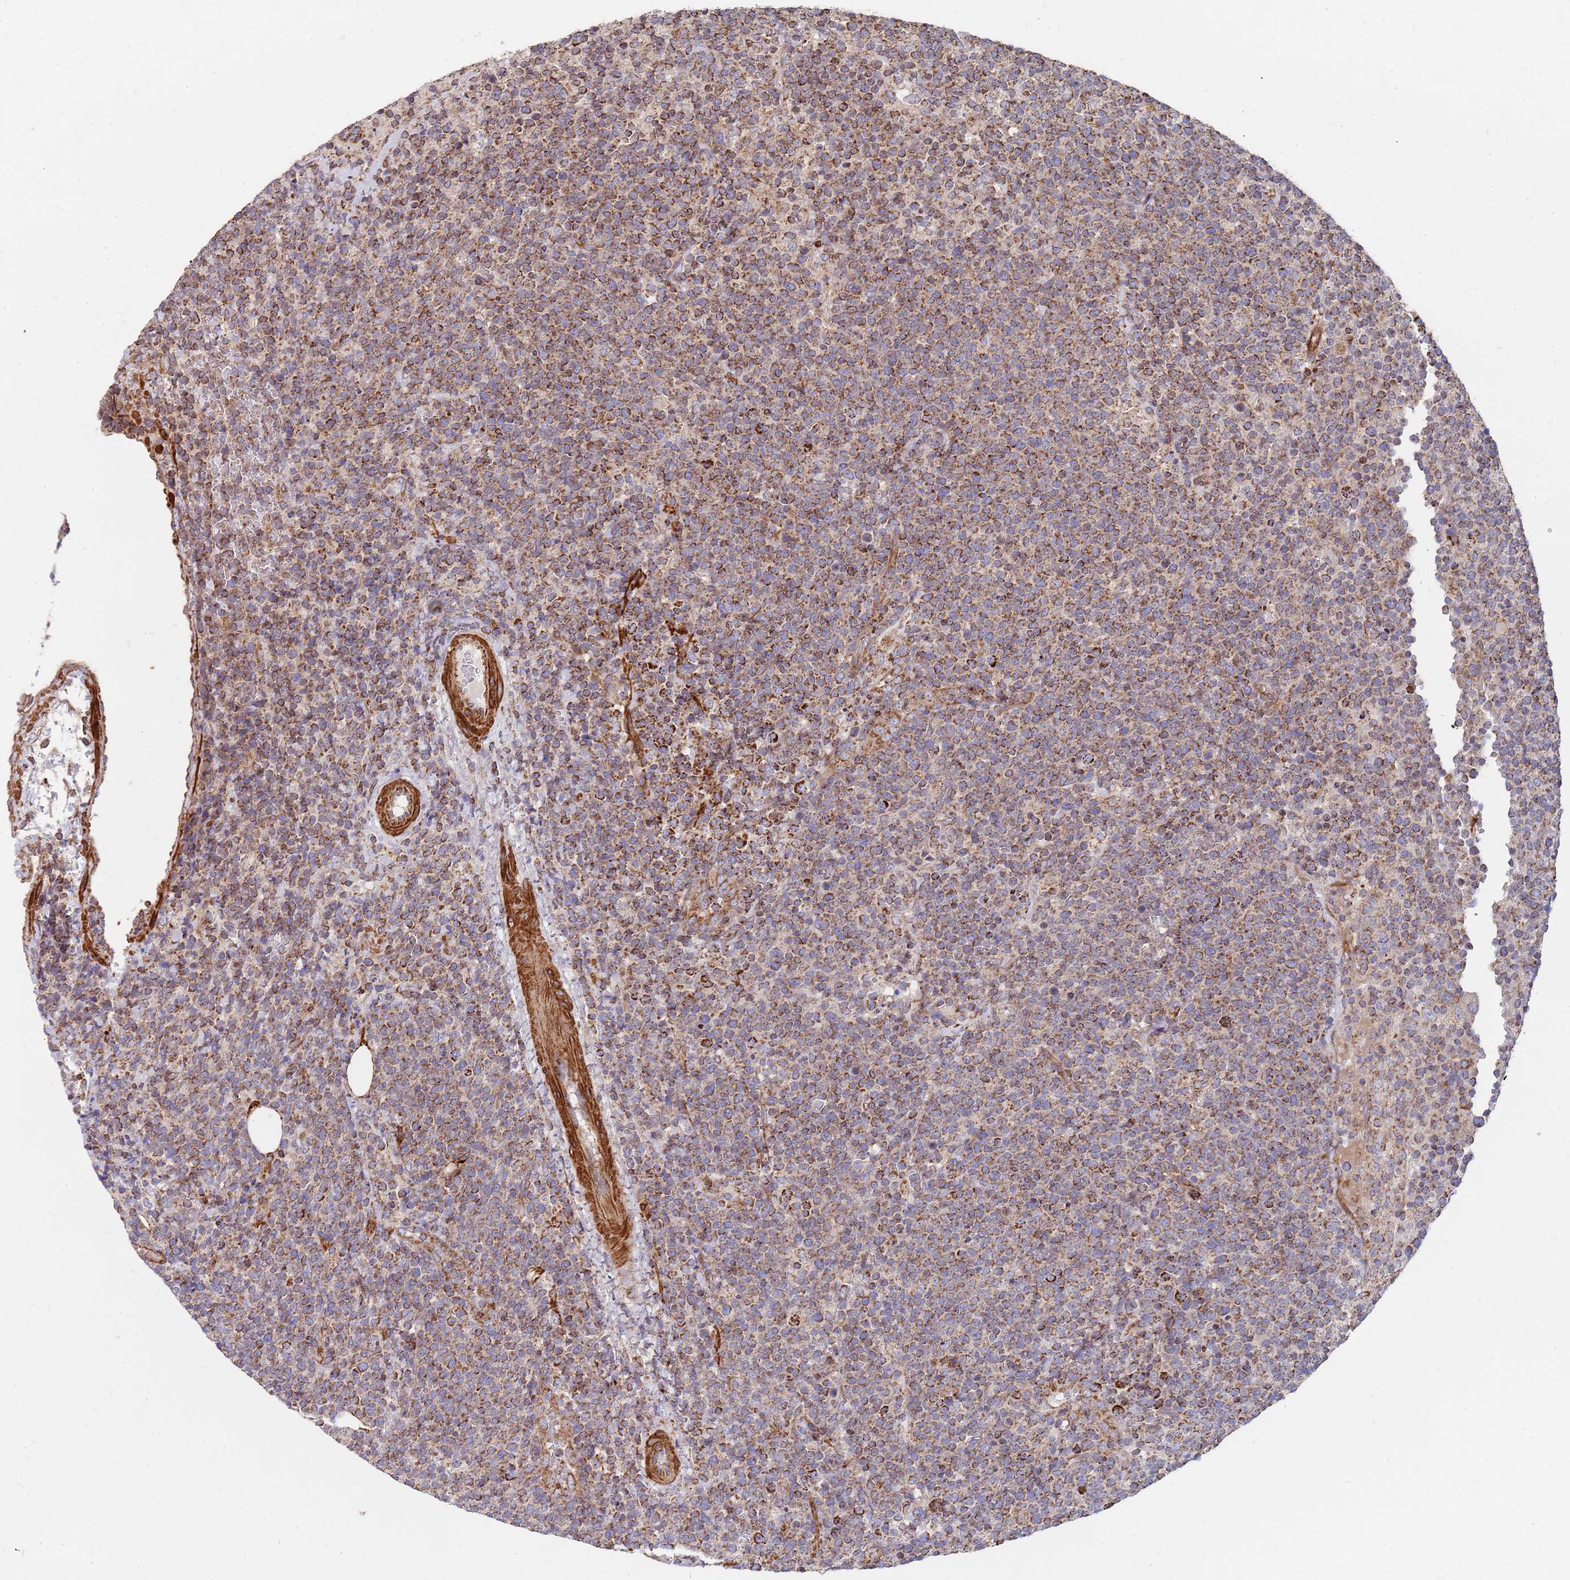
{"staining": {"intensity": "moderate", "quantity": ">75%", "location": "cytoplasmic/membranous"}, "tissue": "lymphoma", "cell_type": "Tumor cells", "image_type": "cancer", "snomed": [{"axis": "morphology", "description": "Malignant lymphoma, non-Hodgkin's type, High grade"}, {"axis": "topography", "description": "Lymph node"}], "caption": "Protein analysis of high-grade malignant lymphoma, non-Hodgkin's type tissue exhibits moderate cytoplasmic/membranous staining in about >75% of tumor cells. The protein is stained brown, and the nuclei are stained in blue (DAB IHC with brightfield microscopy, high magnification).", "gene": "WDFY3", "patient": {"sex": "male", "age": 61}}